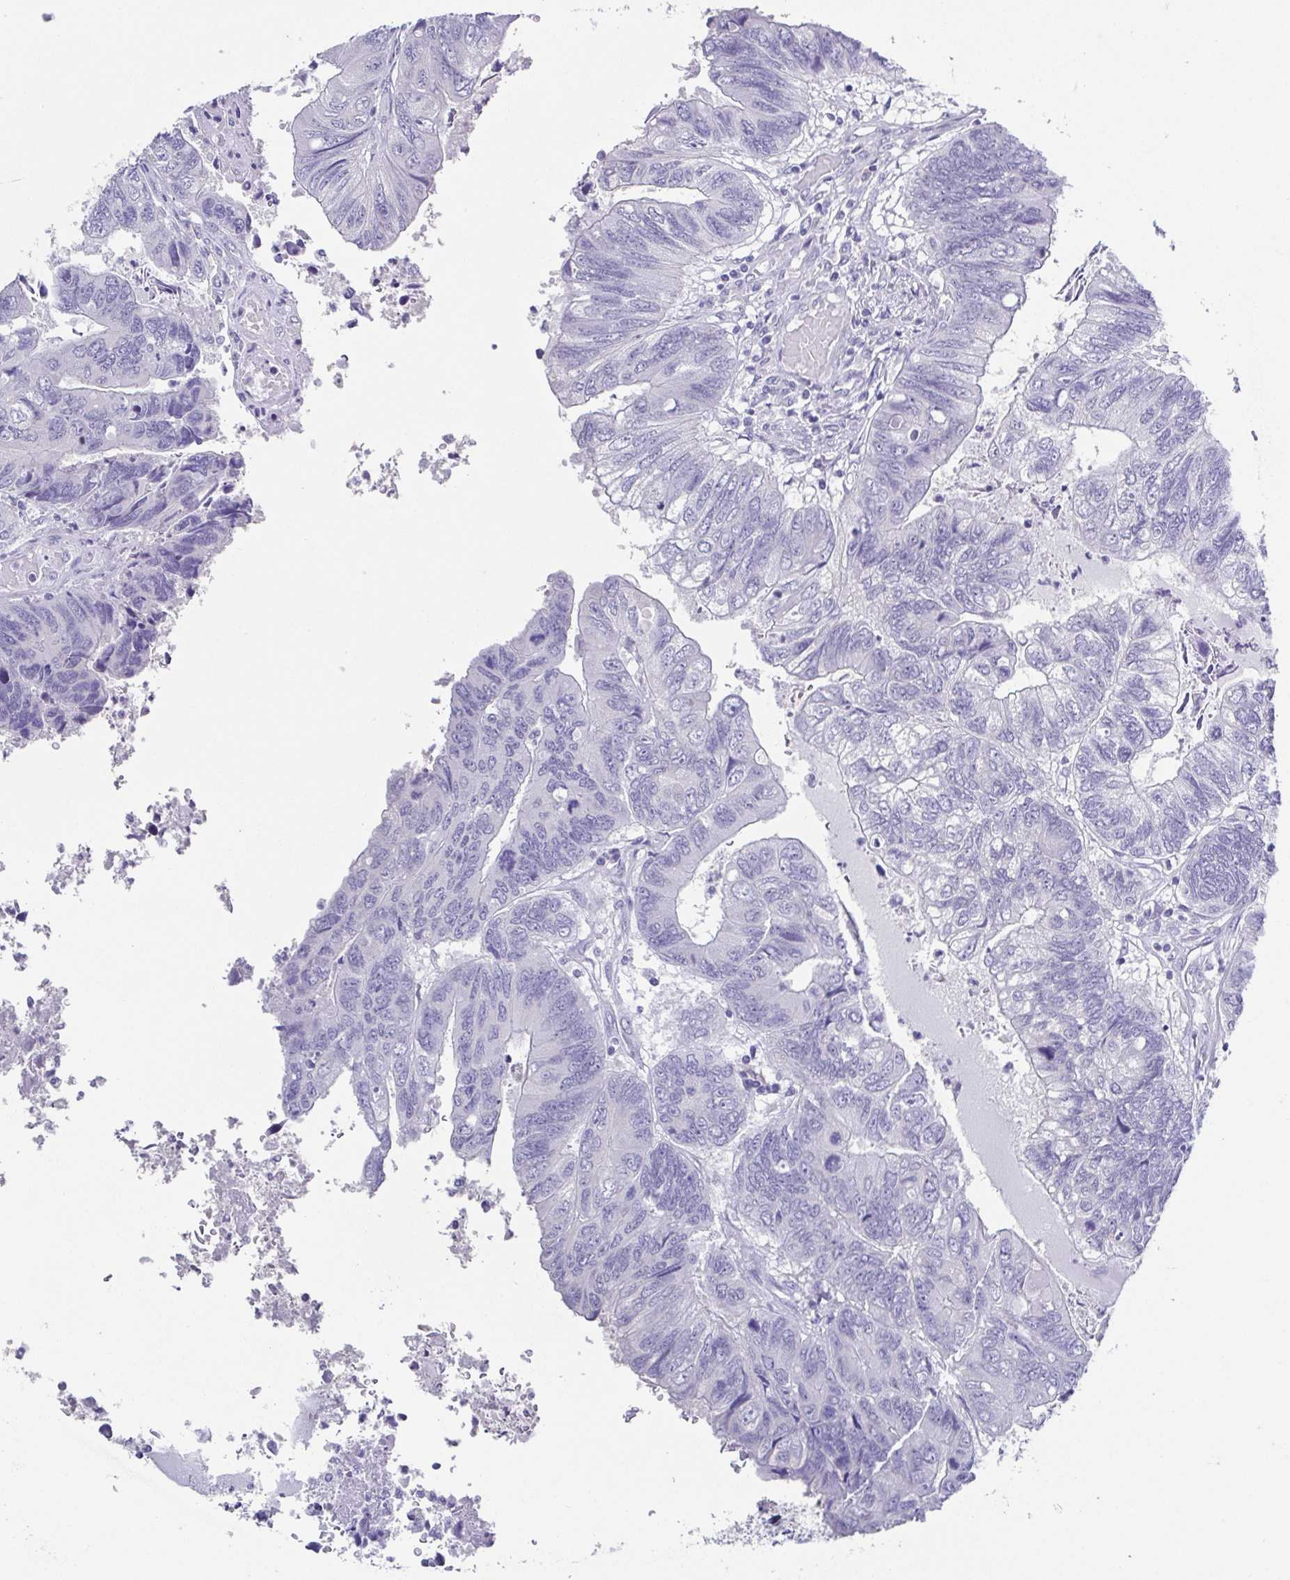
{"staining": {"intensity": "negative", "quantity": "none", "location": "none"}, "tissue": "colorectal cancer", "cell_type": "Tumor cells", "image_type": "cancer", "snomed": [{"axis": "morphology", "description": "Adenocarcinoma, NOS"}, {"axis": "topography", "description": "Colon"}], "caption": "This histopathology image is of colorectal adenocarcinoma stained with immunohistochemistry to label a protein in brown with the nuclei are counter-stained blue. There is no expression in tumor cells.", "gene": "RDH11", "patient": {"sex": "female", "age": 67}}